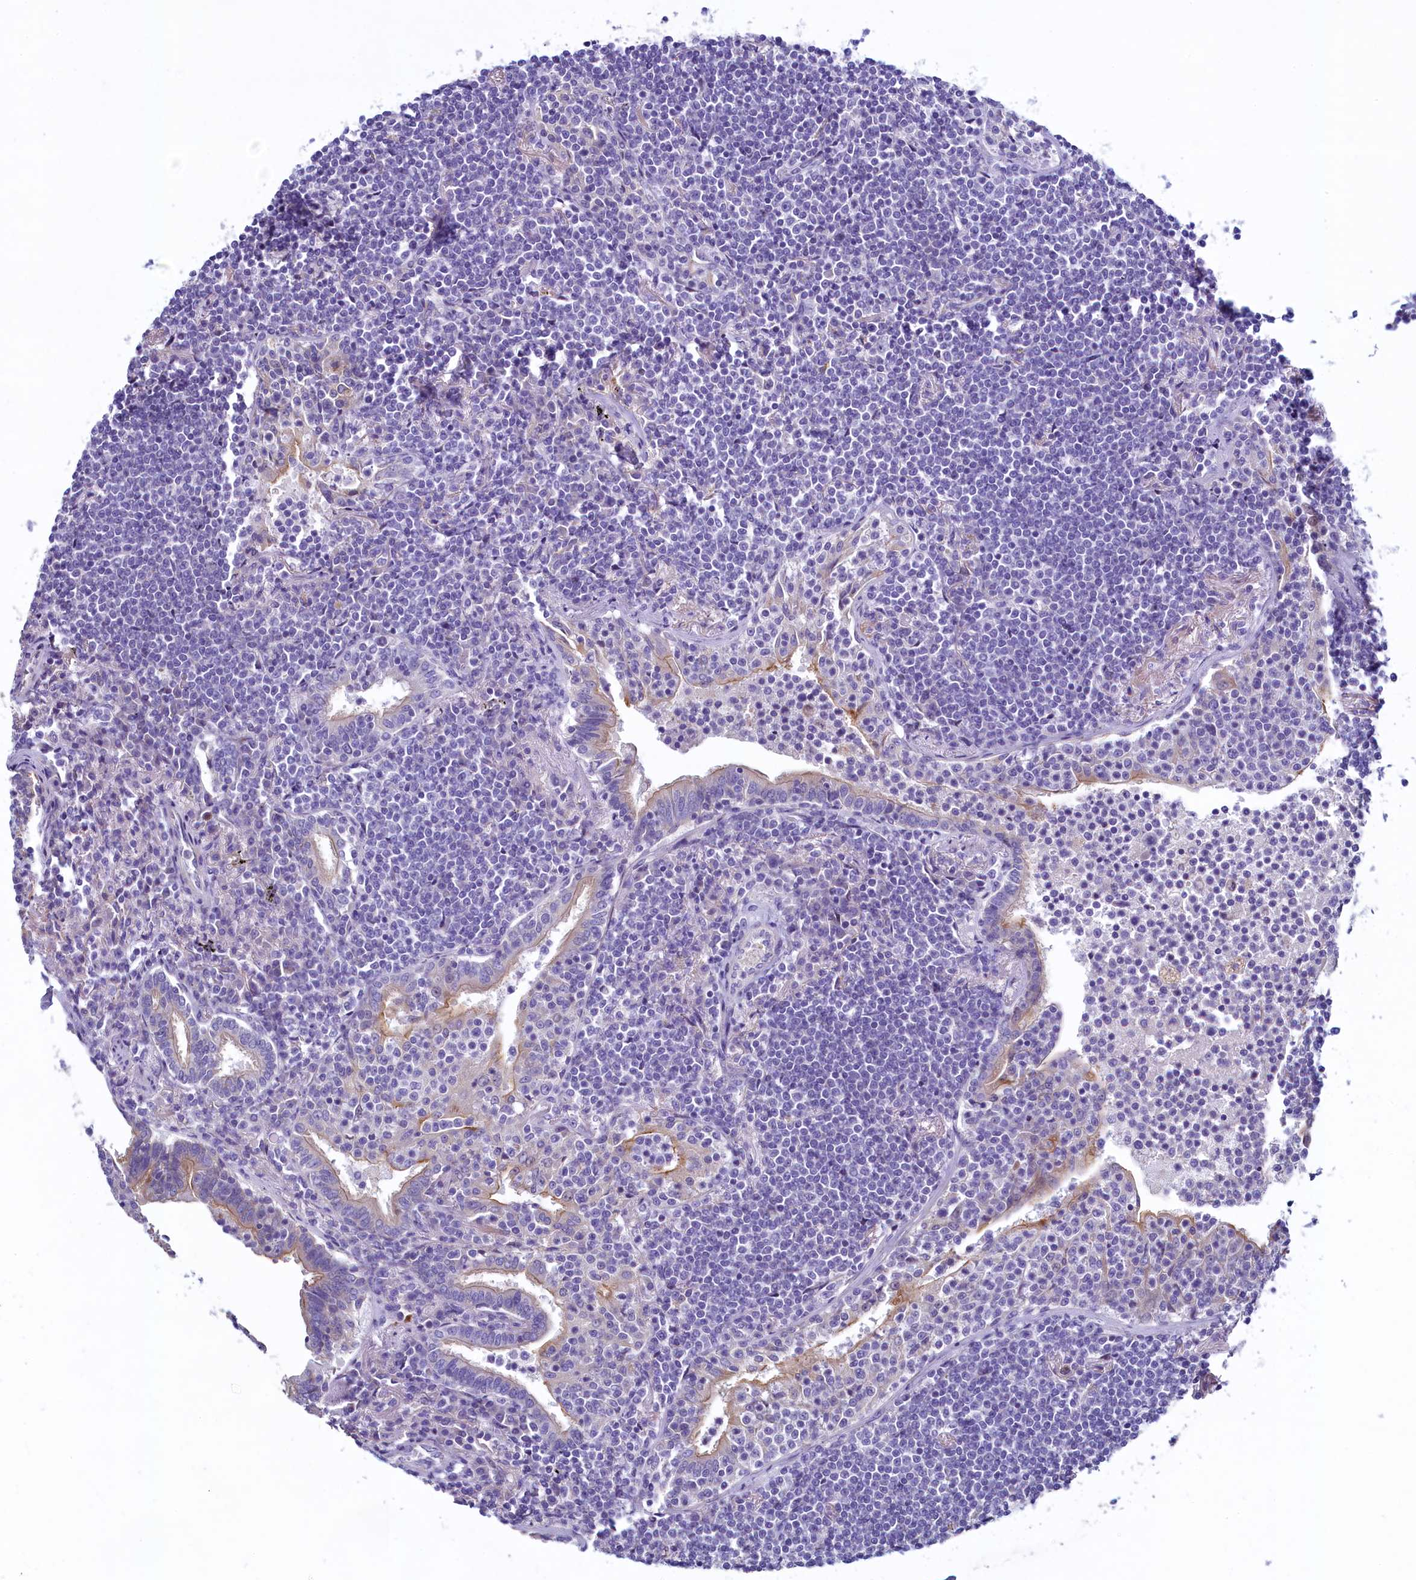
{"staining": {"intensity": "negative", "quantity": "none", "location": "none"}, "tissue": "lymphoma", "cell_type": "Tumor cells", "image_type": "cancer", "snomed": [{"axis": "morphology", "description": "Malignant lymphoma, non-Hodgkin's type, Low grade"}, {"axis": "topography", "description": "Lung"}], "caption": "This is an IHC photomicrograph of lymphoma. There is no staining in tumor cells.", "gene": "KRBOX5", "patient": {"sex": "female", "age": 71}}